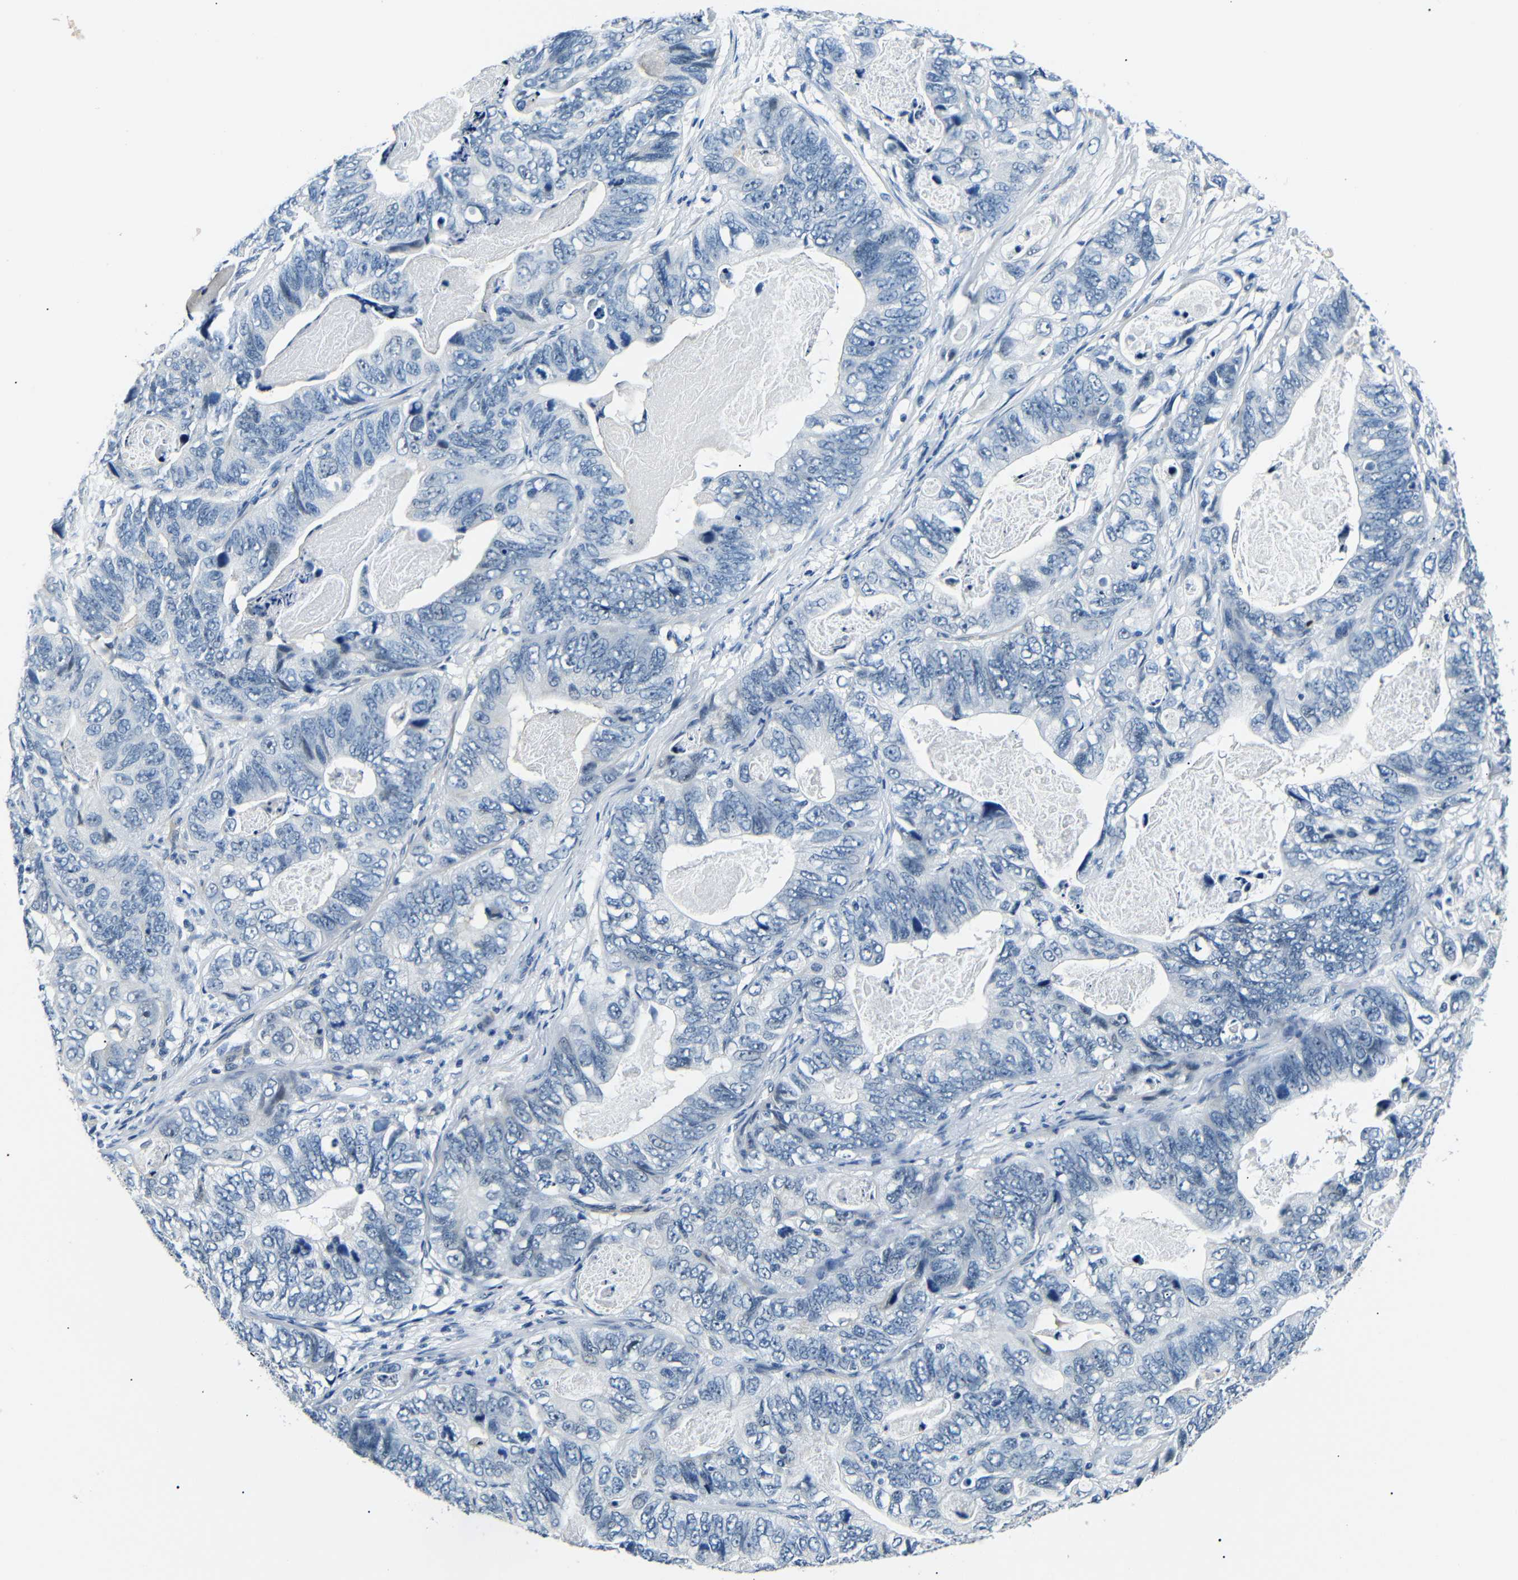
{"staining": {"intensity": "negative", "quantity": "none", "location": "none"}, "tissue": "stomach cancer", "cell_type": "Tumor cells", "image_type": "cancer", "snomed": [{"axis": "morphology", "description": "Adenocarcinoma, NOS"}, {"axis": "topography", "description": "Stomach"}], "caption": "High power microscopy image of an IHC image of stomach cancer, revealing no significant expression in tumor cells.", "gene": "TAFA1", "patient": {"sex": "female", "age": 89}}